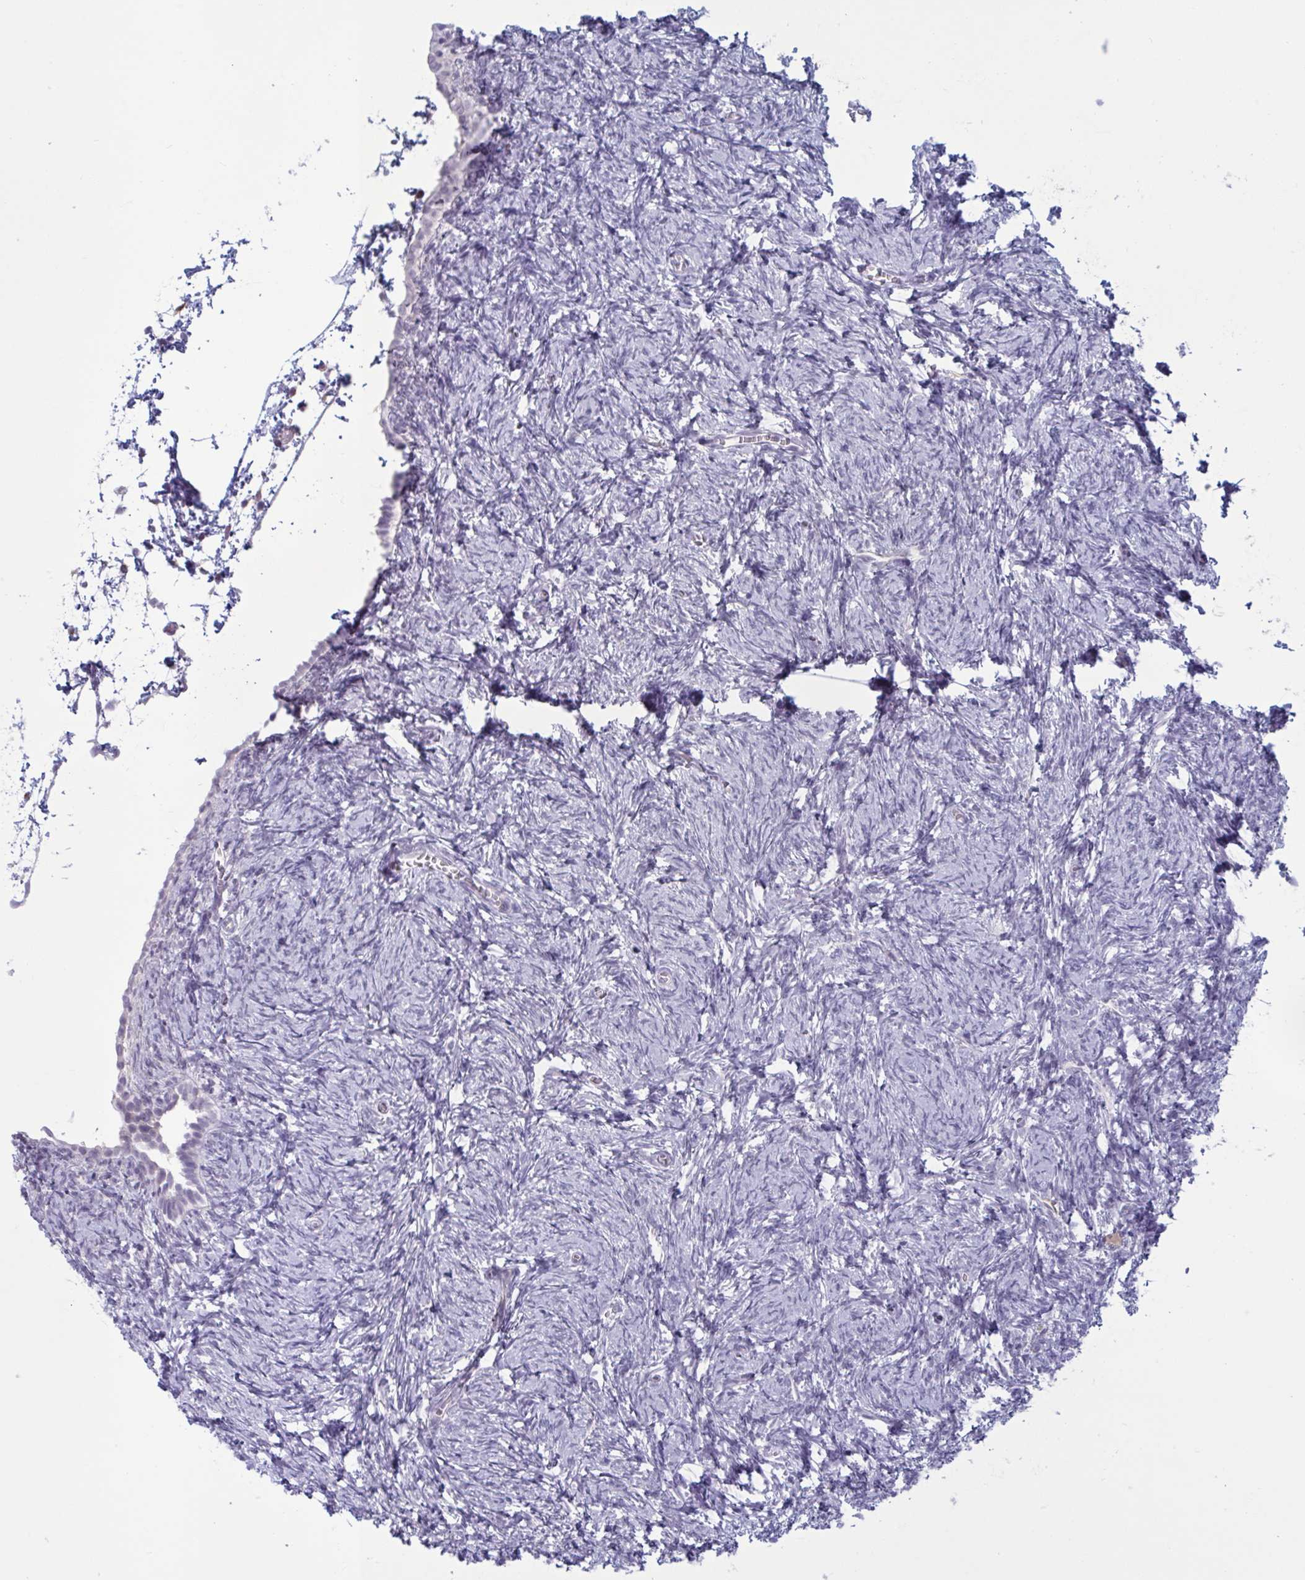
{"staining": {"intensity": "negative", "quantity": "none", "location": "none"}, "tissue": "ovary", "cell_type": "Follicle cells", "image_type": "normal", "snomed": [{"axis": "morphology", "description": "Normal tissue, NOS"}, {"axis": "topography", "description": "Ovary"}], "caption": "Immunohistochemistry (IHC) photomicrograph of unremarkable ovary: ovary stained with DAB reveals no significant protein expression in follicle cells.", "gene": "OR1L3", "patient": {"sex": "female", "age": 41}}